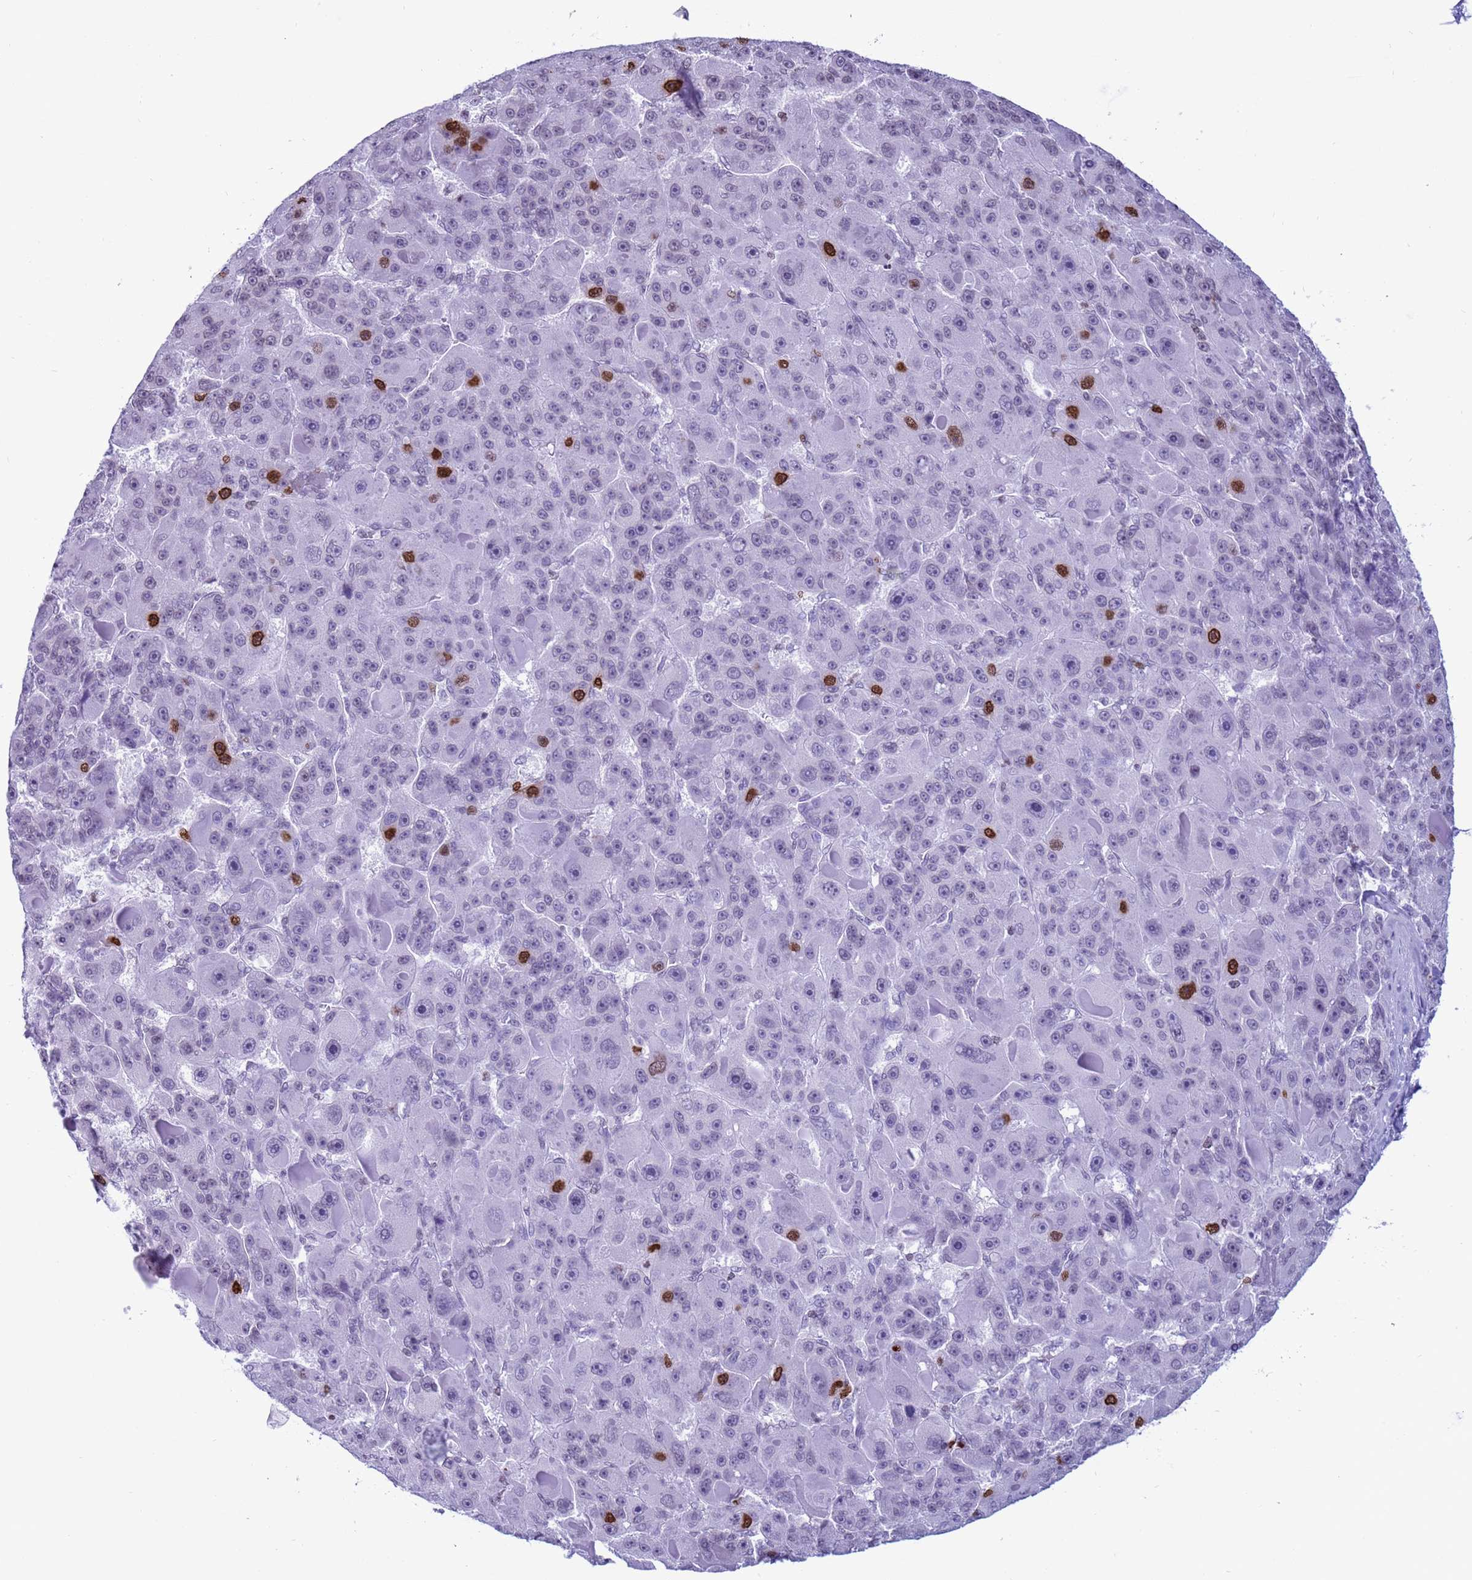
{"staining": {"intensity": "strong", "quantity": "<25%", "location": "nuclear"}, "tissue": "liver cancer", "cell_type": "Tumor cells", "image_type": "cancer", "snomed": [{"axis": "morphology", "description": "Carcinoma, Hepatocellular, NOS"}, {"axis": "topography", "description": "Liver"}], "caption": "This micrograph displays immunohistochemistry (IHC) staining of human hepatocellular carcinoma (liver), with medium strong nuclear staining in approximately <25% of tumor cells.", "gene": "H4C8", "patient": {"sex": "male", "age": 76}}